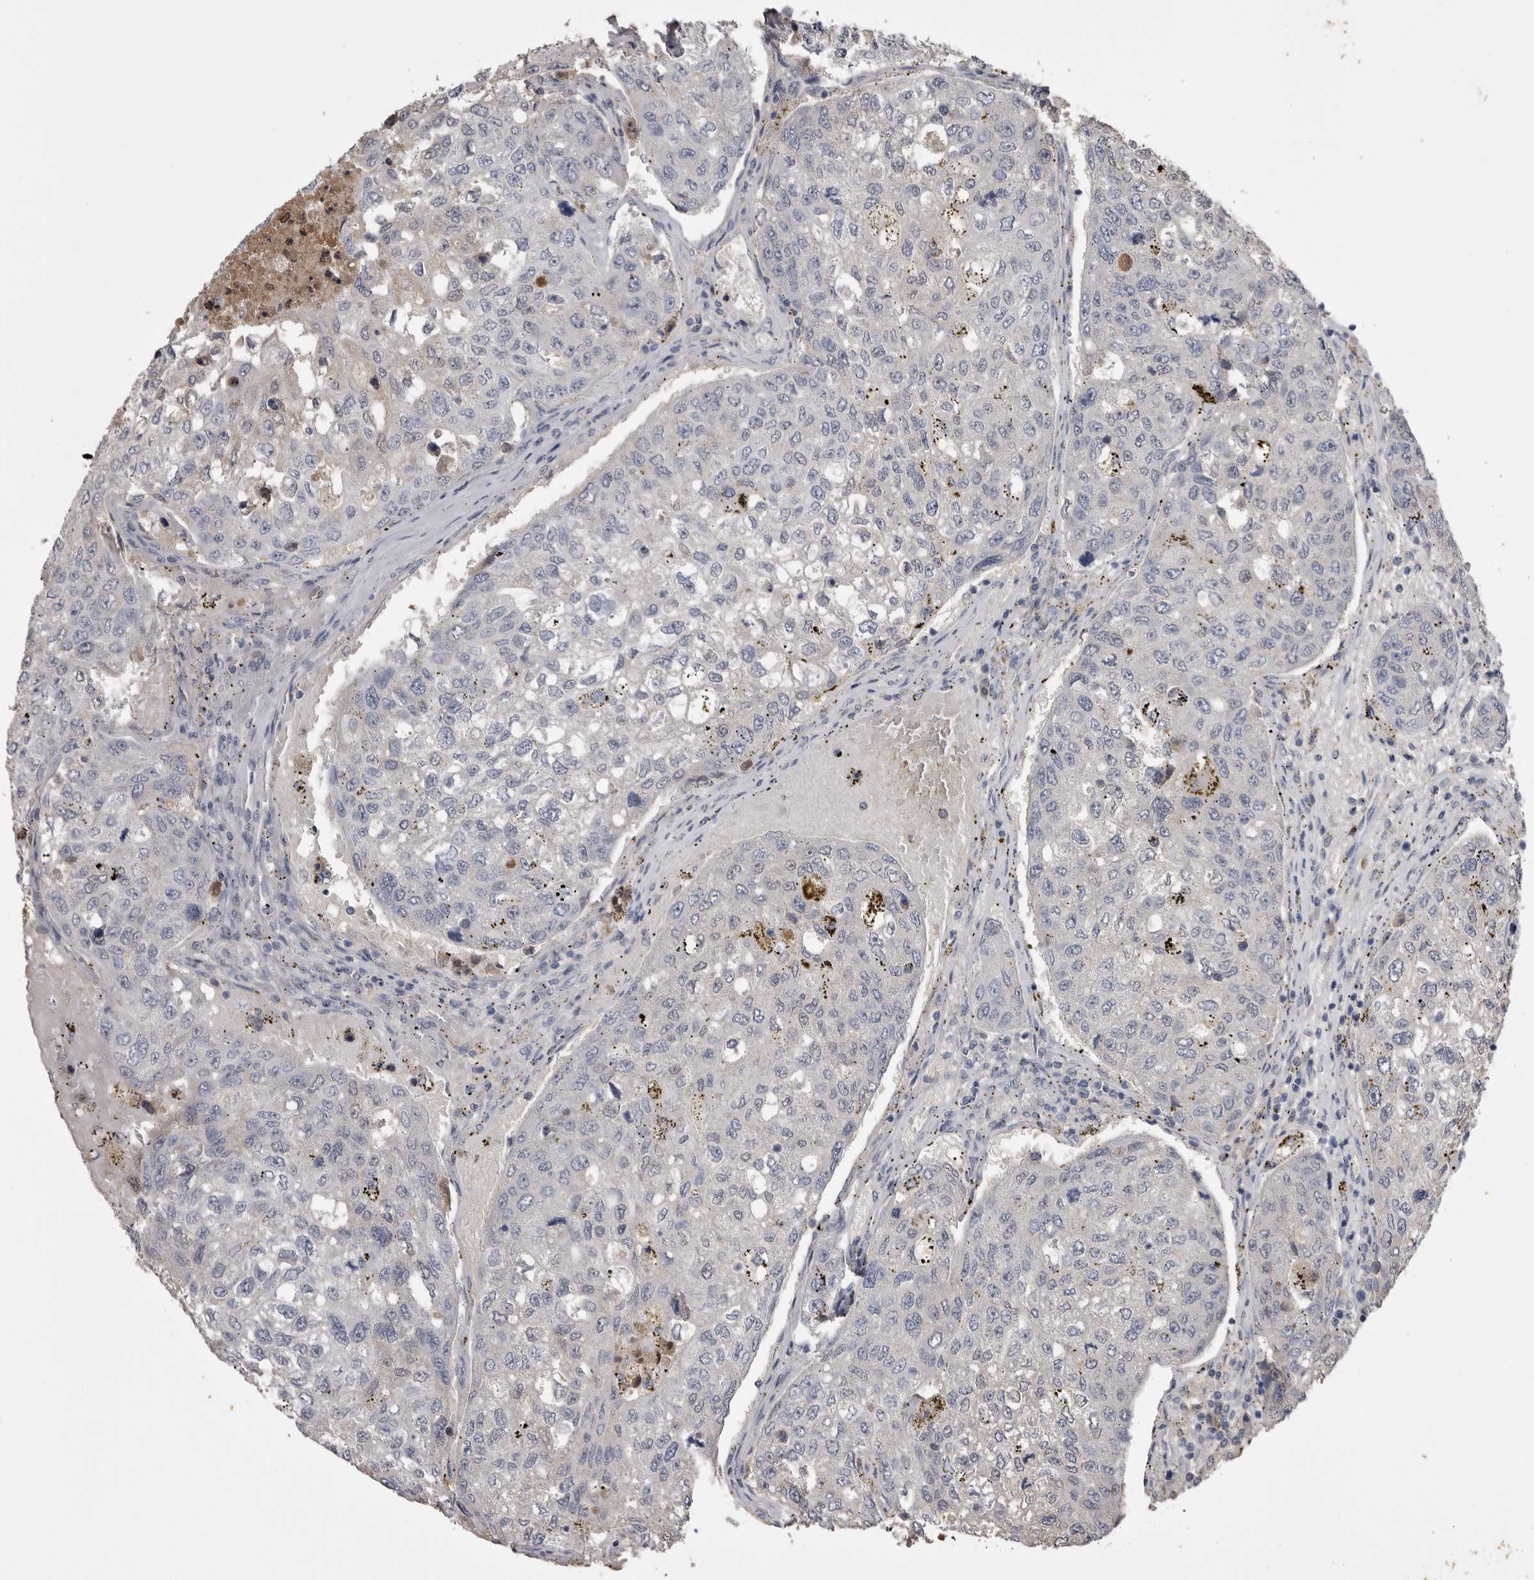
{"staining": {"intensity": "negative", "quantity": "none", "location": "none"}, "tissue": "urothelial cancer", "cell_type": "Tumor cells", "image_type": "cancer", "snomed": [{"axis": "morphology", "description": "Urothelial carcinoma, High grade"}, {"axis": "topography", "description": "Lymph node"}, {"axis": "topography", "description": "Urinary bladder"}], "caption": "DAB immunohistochemical staining of human urothelial carcinoma (high-grade) exhibits no significant staining in tumor cells. (Stains: DAB (3,3'-diaminobenzidine) immunohistochemistry (IHC) with hematoxylin counter stain, Microscopy: brightfield microscopy at high magnification).", "gene": "AHSG", "patient": {"sex": "male", "age": 51}}